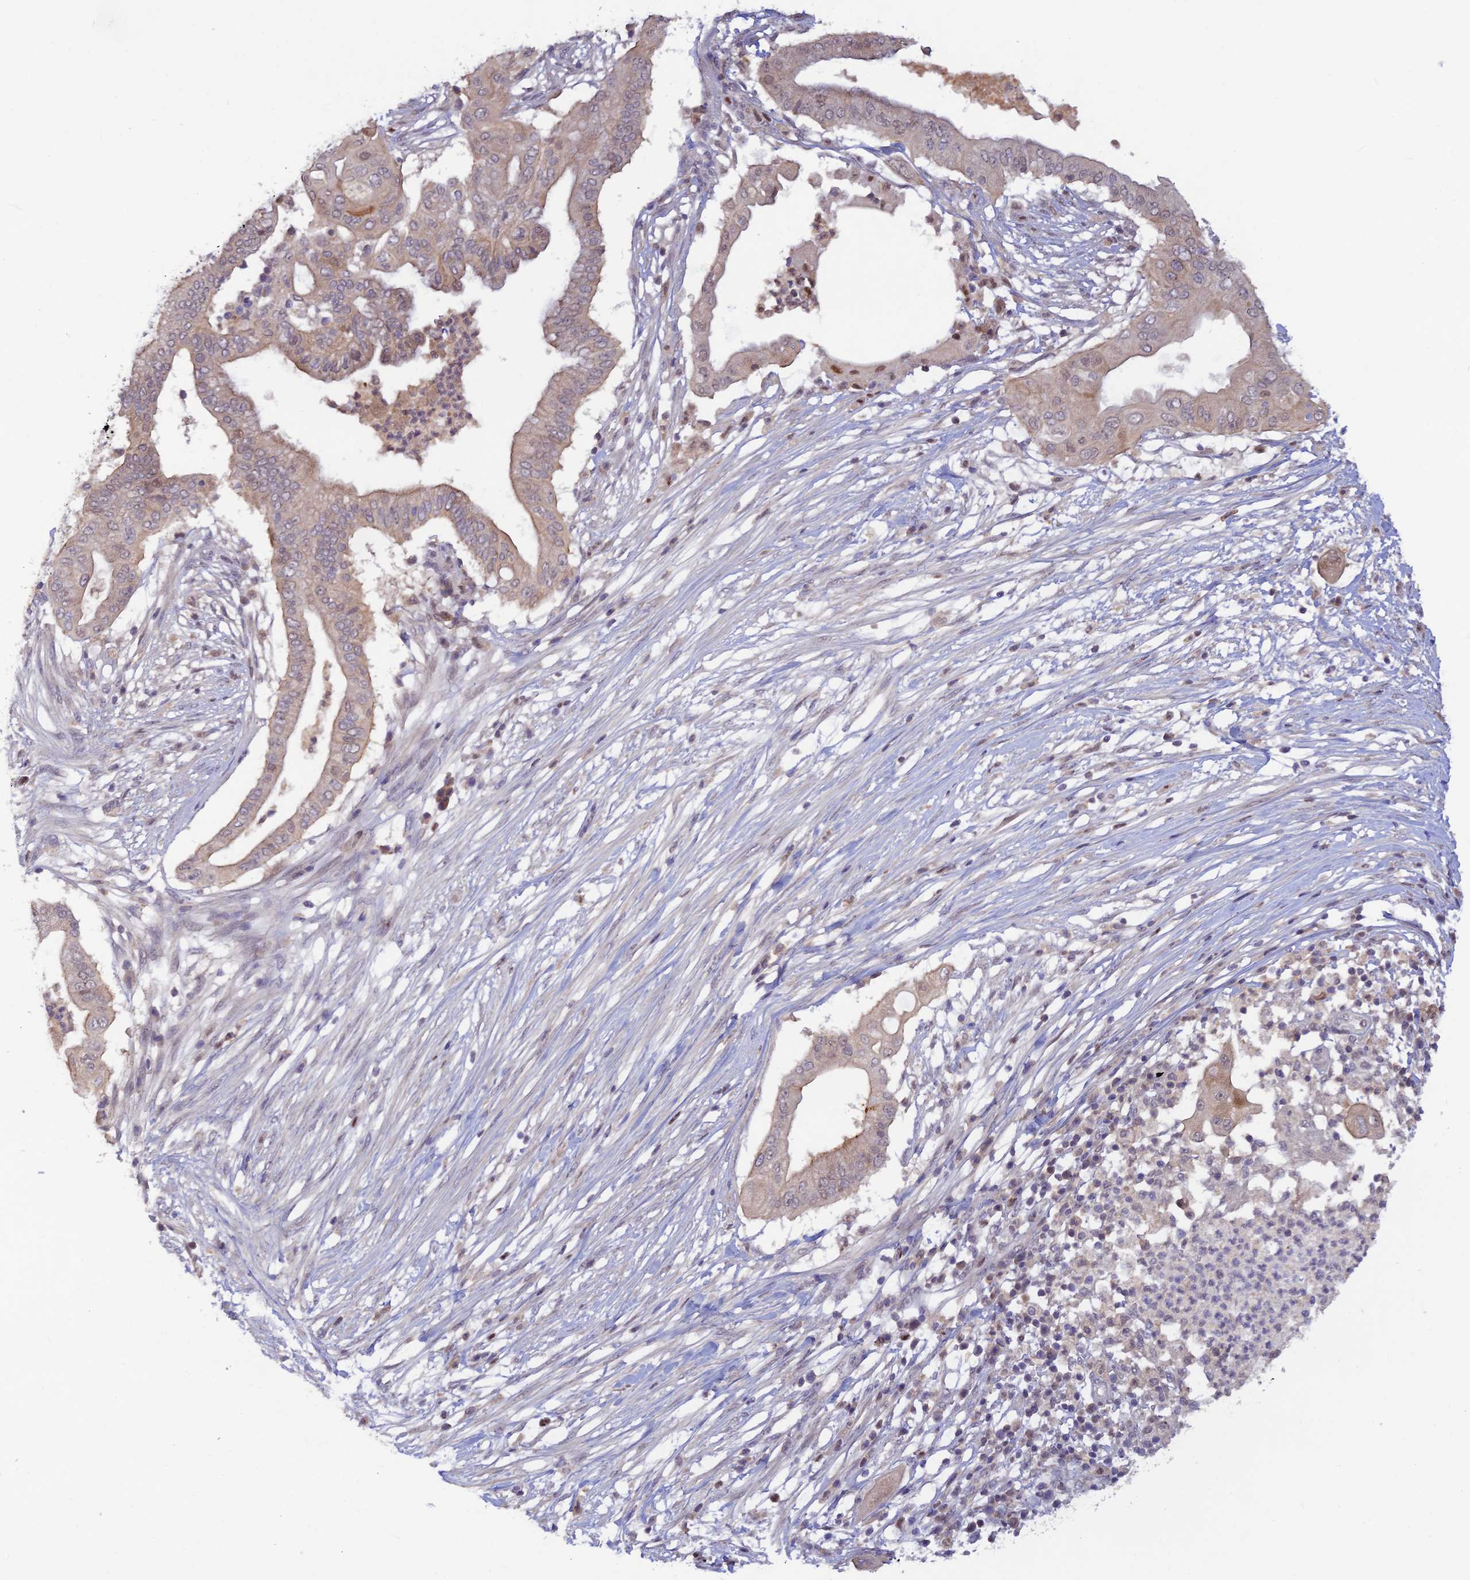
{"staining": {"intensity": "weak", "quantity": ">75%", "location": "cytoplasmic/membranous,nuclear"}, "tissue": "pancreatic cancer", "cell_type": "Tumor cells", "image_type": "cancer", "snomed": [{"axis": "morphology", "description": "Adenocarcinoma, NOS"}, {"axis": "topography", "description": "Pancreas"}], "caption": "Human pancreatic adenocarcinoma stained for a protein (brown) demonstrates weak cytoplasmic/membranous and nuclear positive staining in about >75% of tumor cells.", "gene": "FASTKD5", "patient": {"sex": "male", "age": 68}}